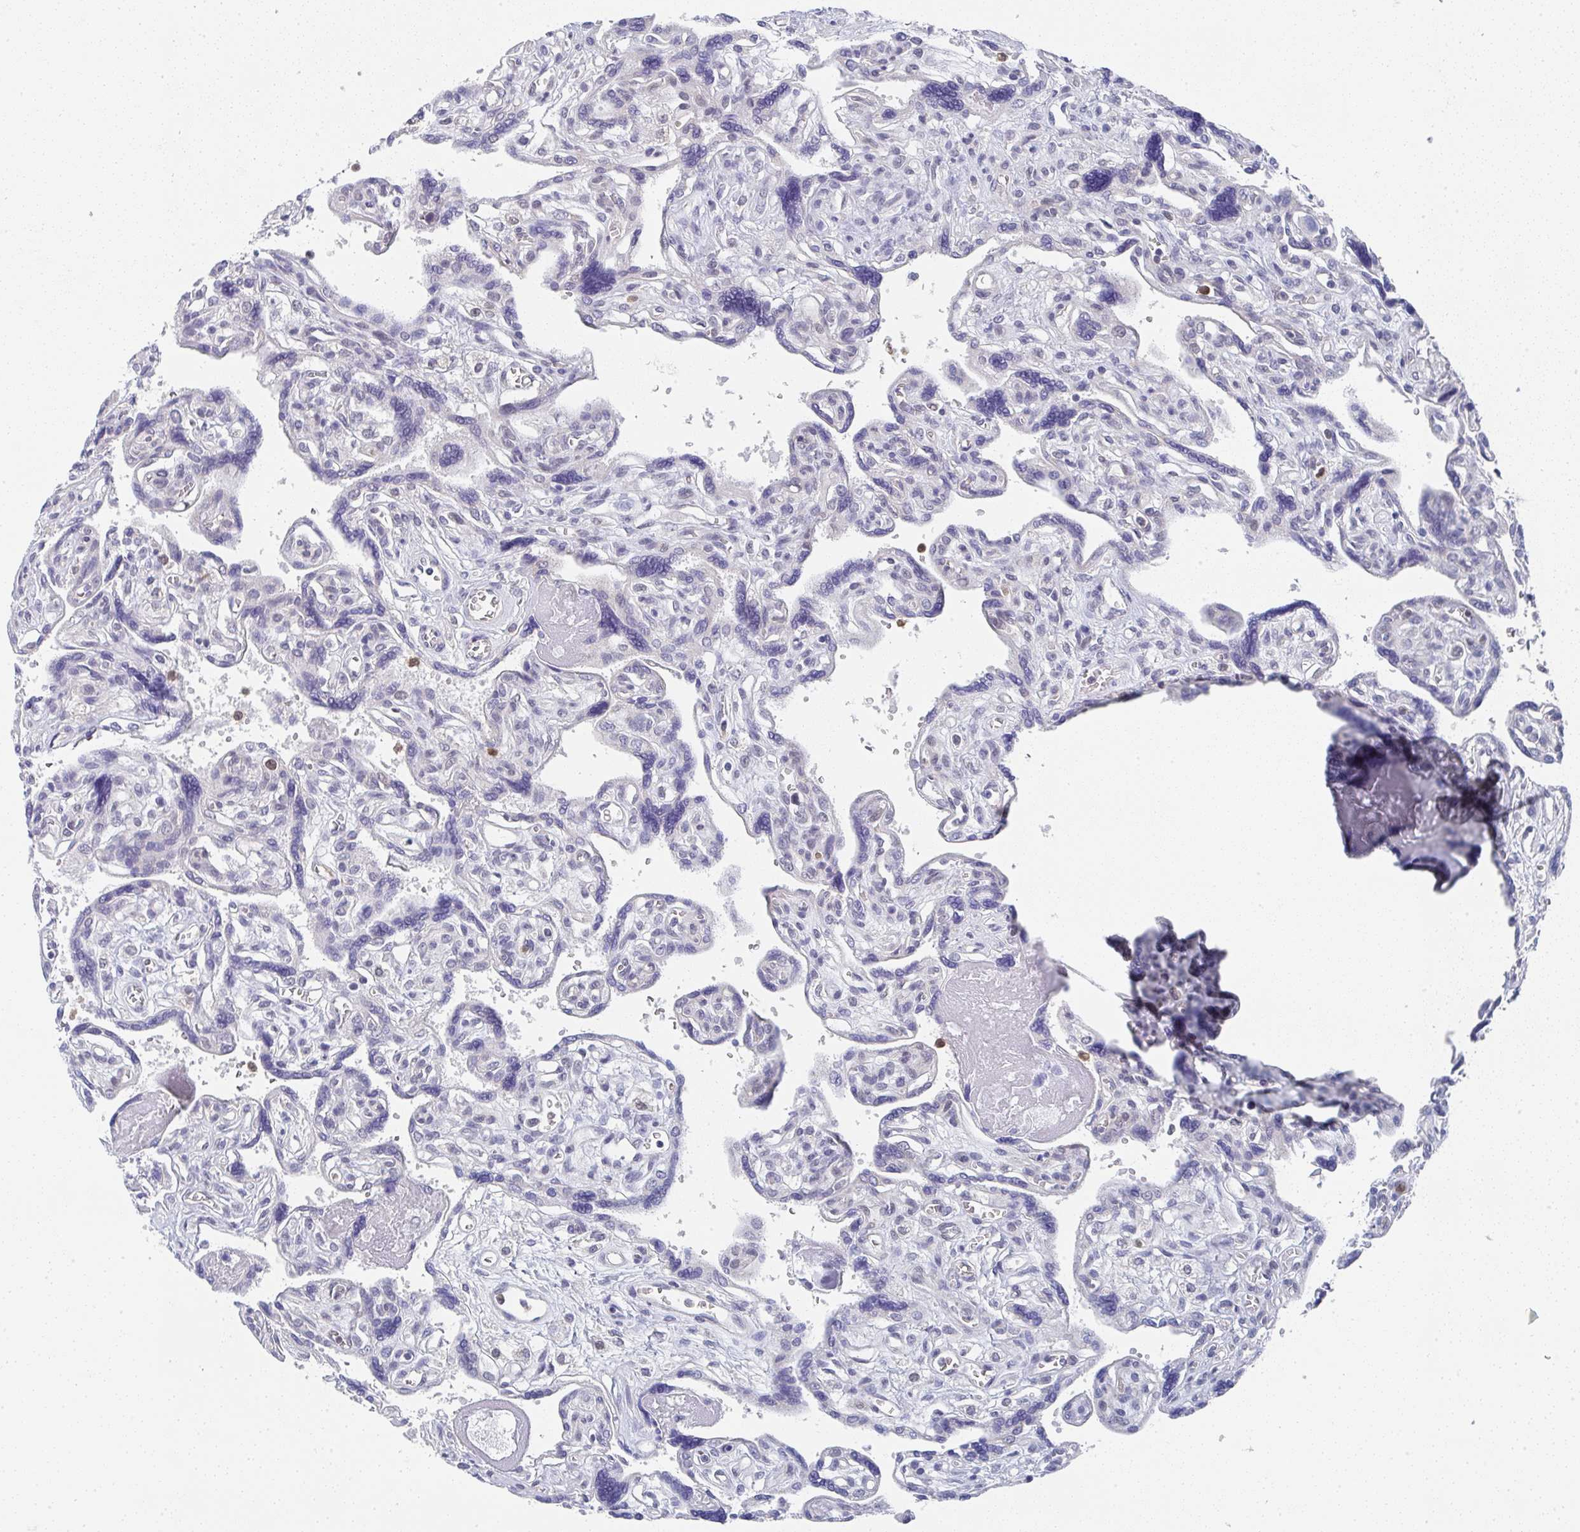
{"staining": {"intensity": "negative", "quantity": "none", "location": "none"}, "tissue": "placenta", "cell_type": "Trophoblastic cells", "image_type": "normal", "snomed": [{"axis": "morphology", "description": "Normal tissue, NOS"}, {"axis": "topography", "description": "Placenta"}], "caption": "This is a image of IHC staining of benign placenta, which shows no staining in trophoblastic cells.", "gene": "NCF1", "patient": {"sex": "female", "age": 39}}